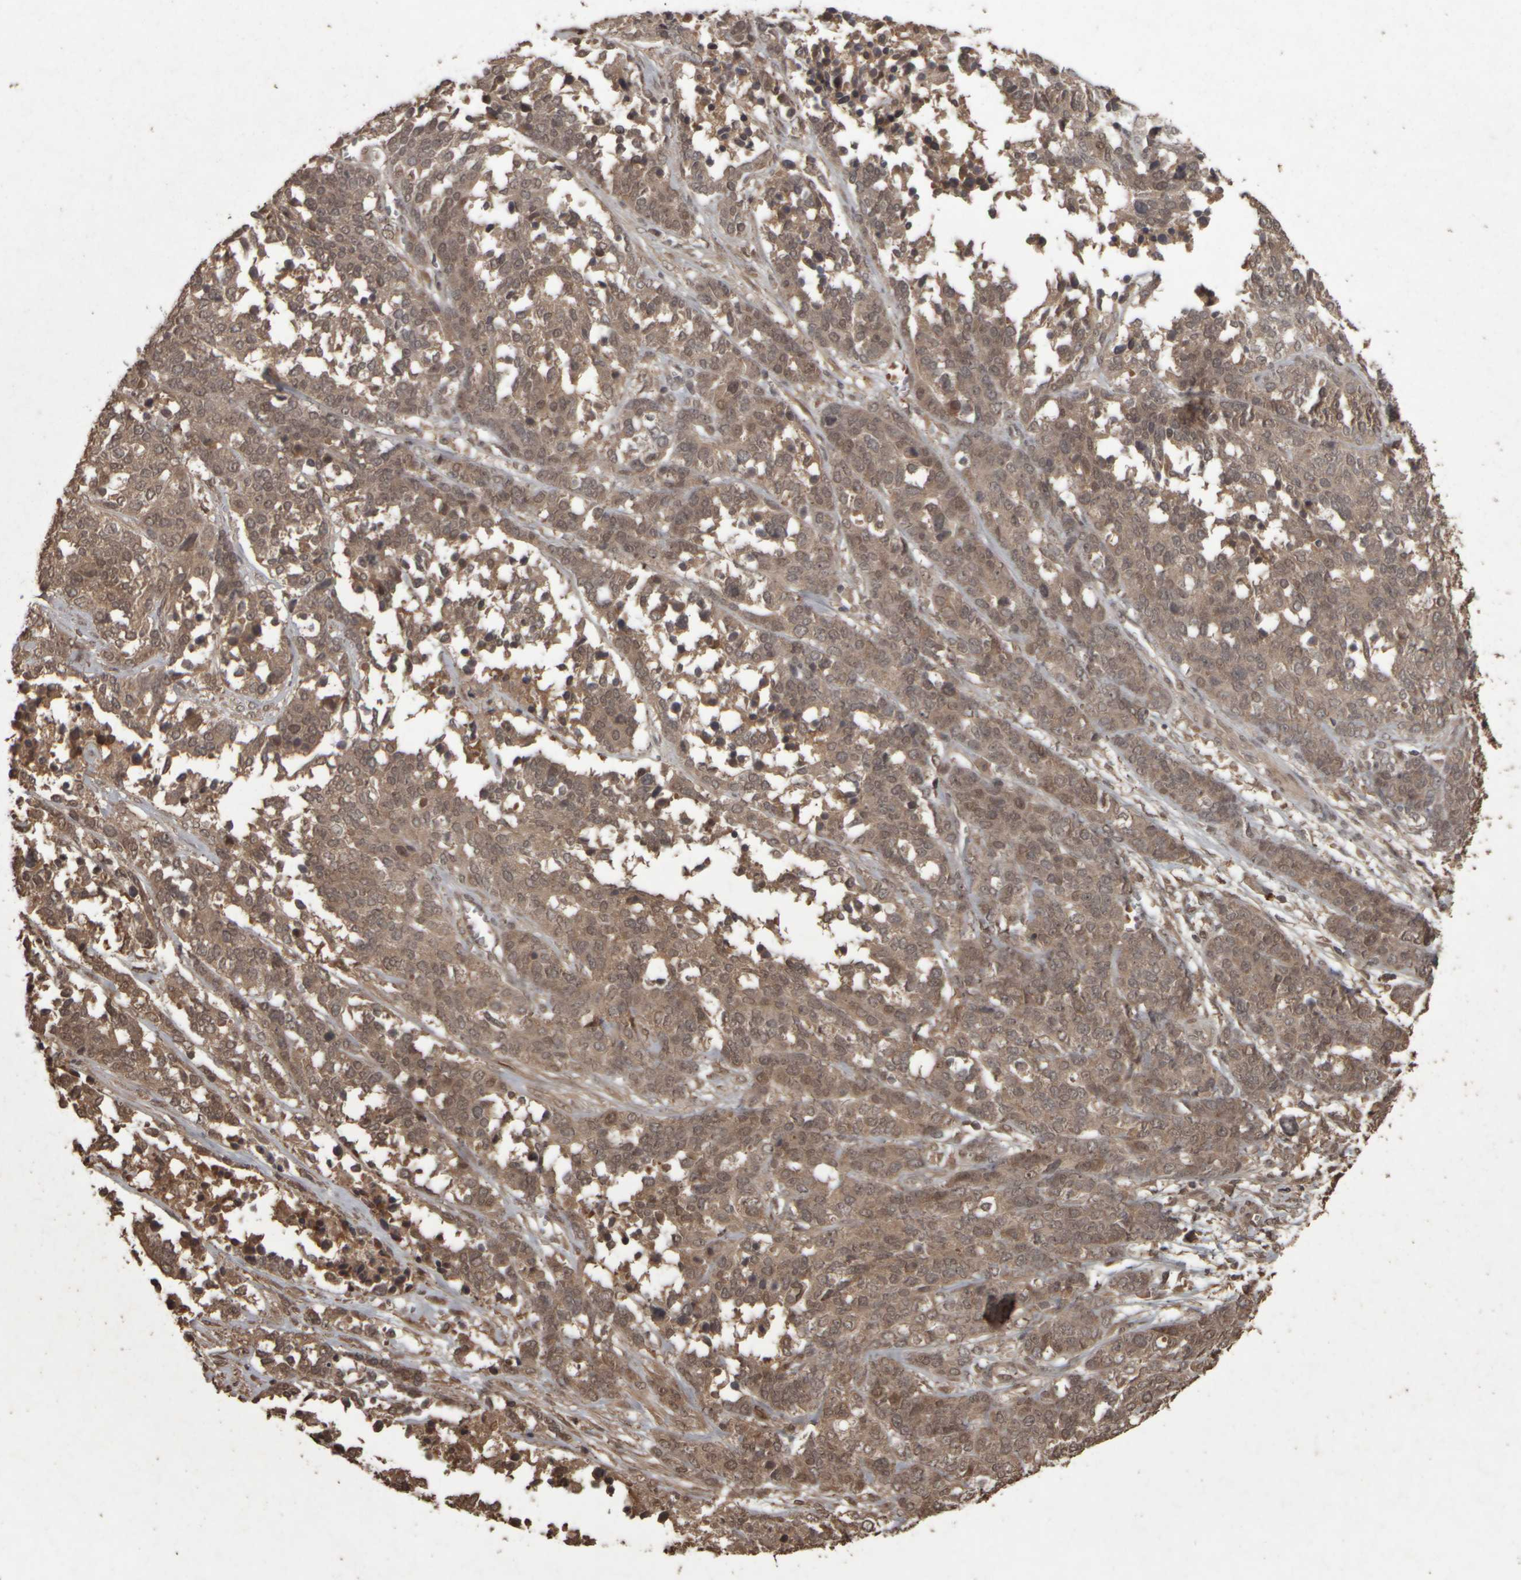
{"staining": {"intensity": "moderate", "quantity": ">75%", "location": "cytoplasmic/membranous"}, "tissue": "ovarian cancer", "cell_type": "Tumor cells", "image_type": "cancer", "snomed": [{"axis": "morphology", "description": "Cystadenocarcinoma, serous, NOS"}, {"axis": "topography", "description": "Ovary"}], "caption": "Immunohistochemistry (IHC) photomicrograph of human ovarian cancer (serous cystadenocarcinoma) stained for a protein (brown), which shows medium levels of moderate cytoplasmic/membranous expression in approximately >75% of tumor cells.", "gene": "ACO1", "patient": {"sex": "female", "age": 44}}